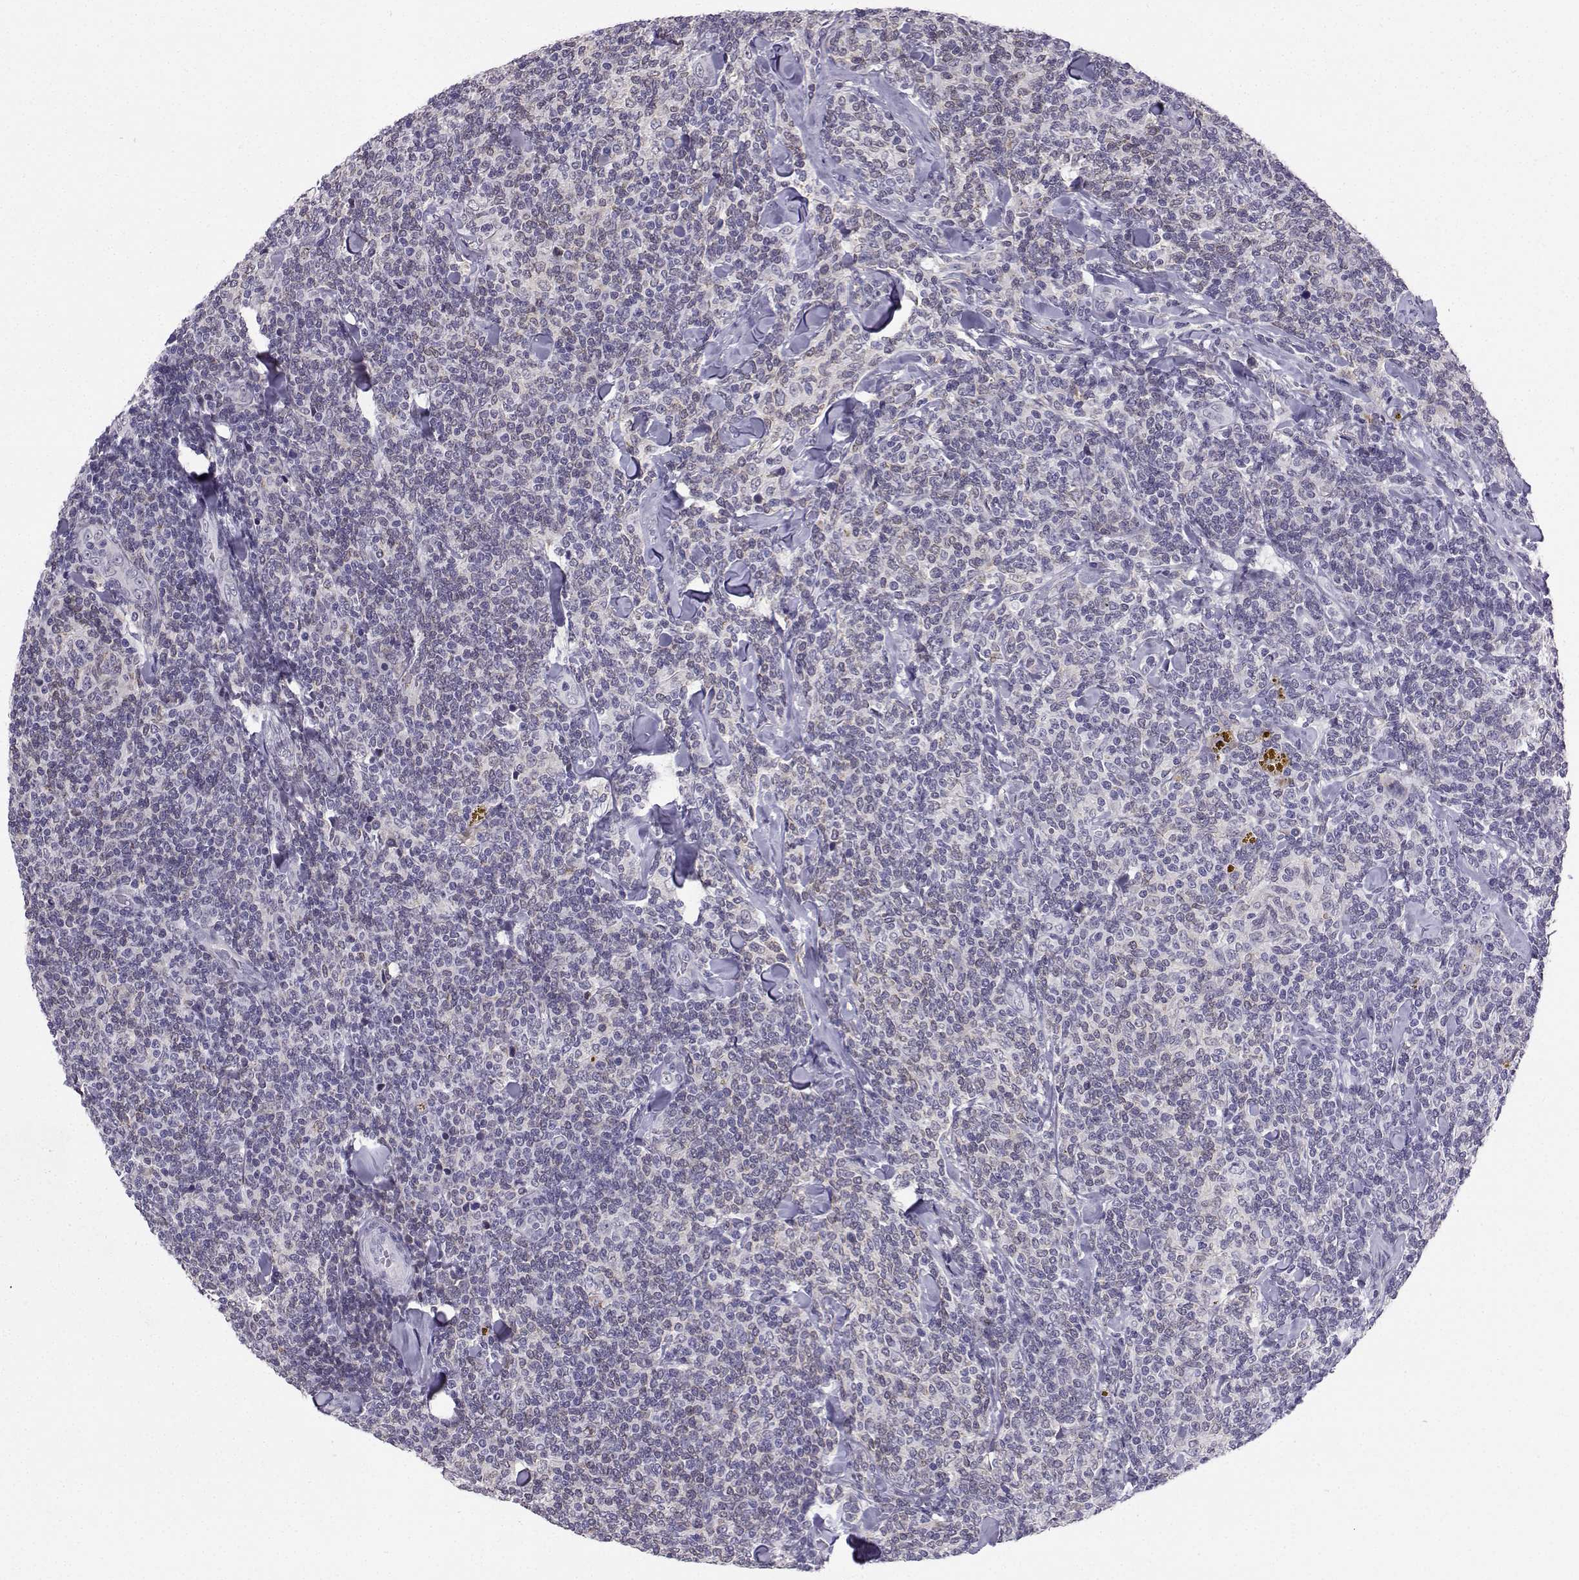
{"staining": {"intensity": "negative", "quantity": "none", "location": "none"}, "tissue": "lymphoma", "cell_type": "Tumor cells", "image_type": "cancer", "snomed": [{"axis": "morphology", "description": "Malignant lymphoma, non-Hodgkin's type, Low grade"}, {"axis": "topography", "description": "Lymph node"}], "caption": "DAB immunohistochemical staining of human lymphoma displays no significant expression in tumor cells.", "gene": "TBR1", "patient": {"sex": "female", "age": 56}}